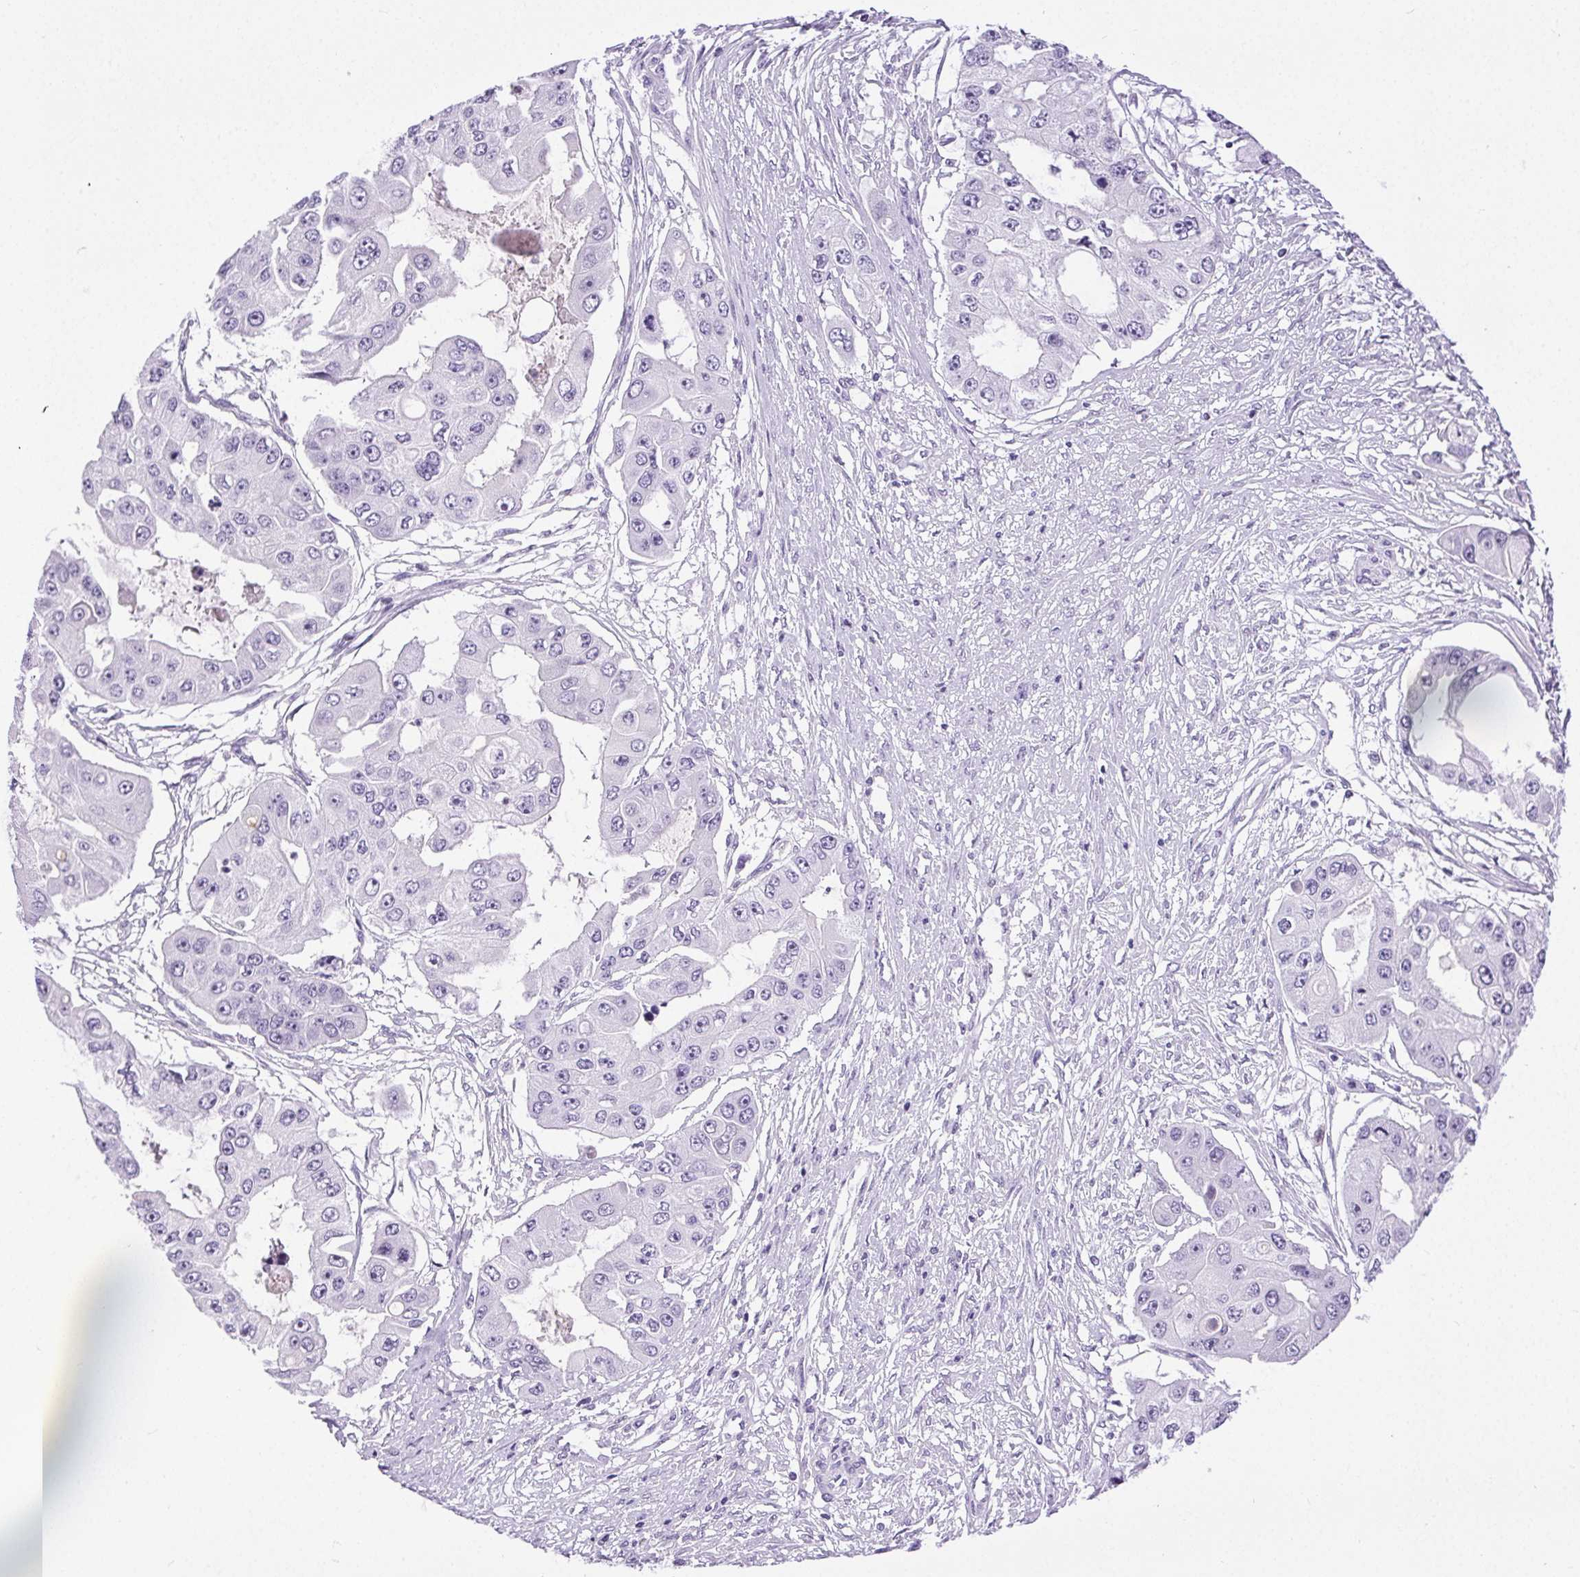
{"staining": {"intensity": "negative", "quantity": "none", "location": "none"}, "tissue": "ovarian cancer", "cell_type": "Tumor cells", "image_type": "cancer", "snomed": [{"axis": "morphology", "description": "Cystadenocarcinoma, serous, NOS"}, {"axis": "topography", "description": "Ovary"}], "caption": "DAB (3,3'-diaminobenzidine) immunohistochemical staining of human ovarian cancer shows no significant expression in tumor cells.", "gene": "C20orf85", "patient": {"sex": "female", "age": 56}}